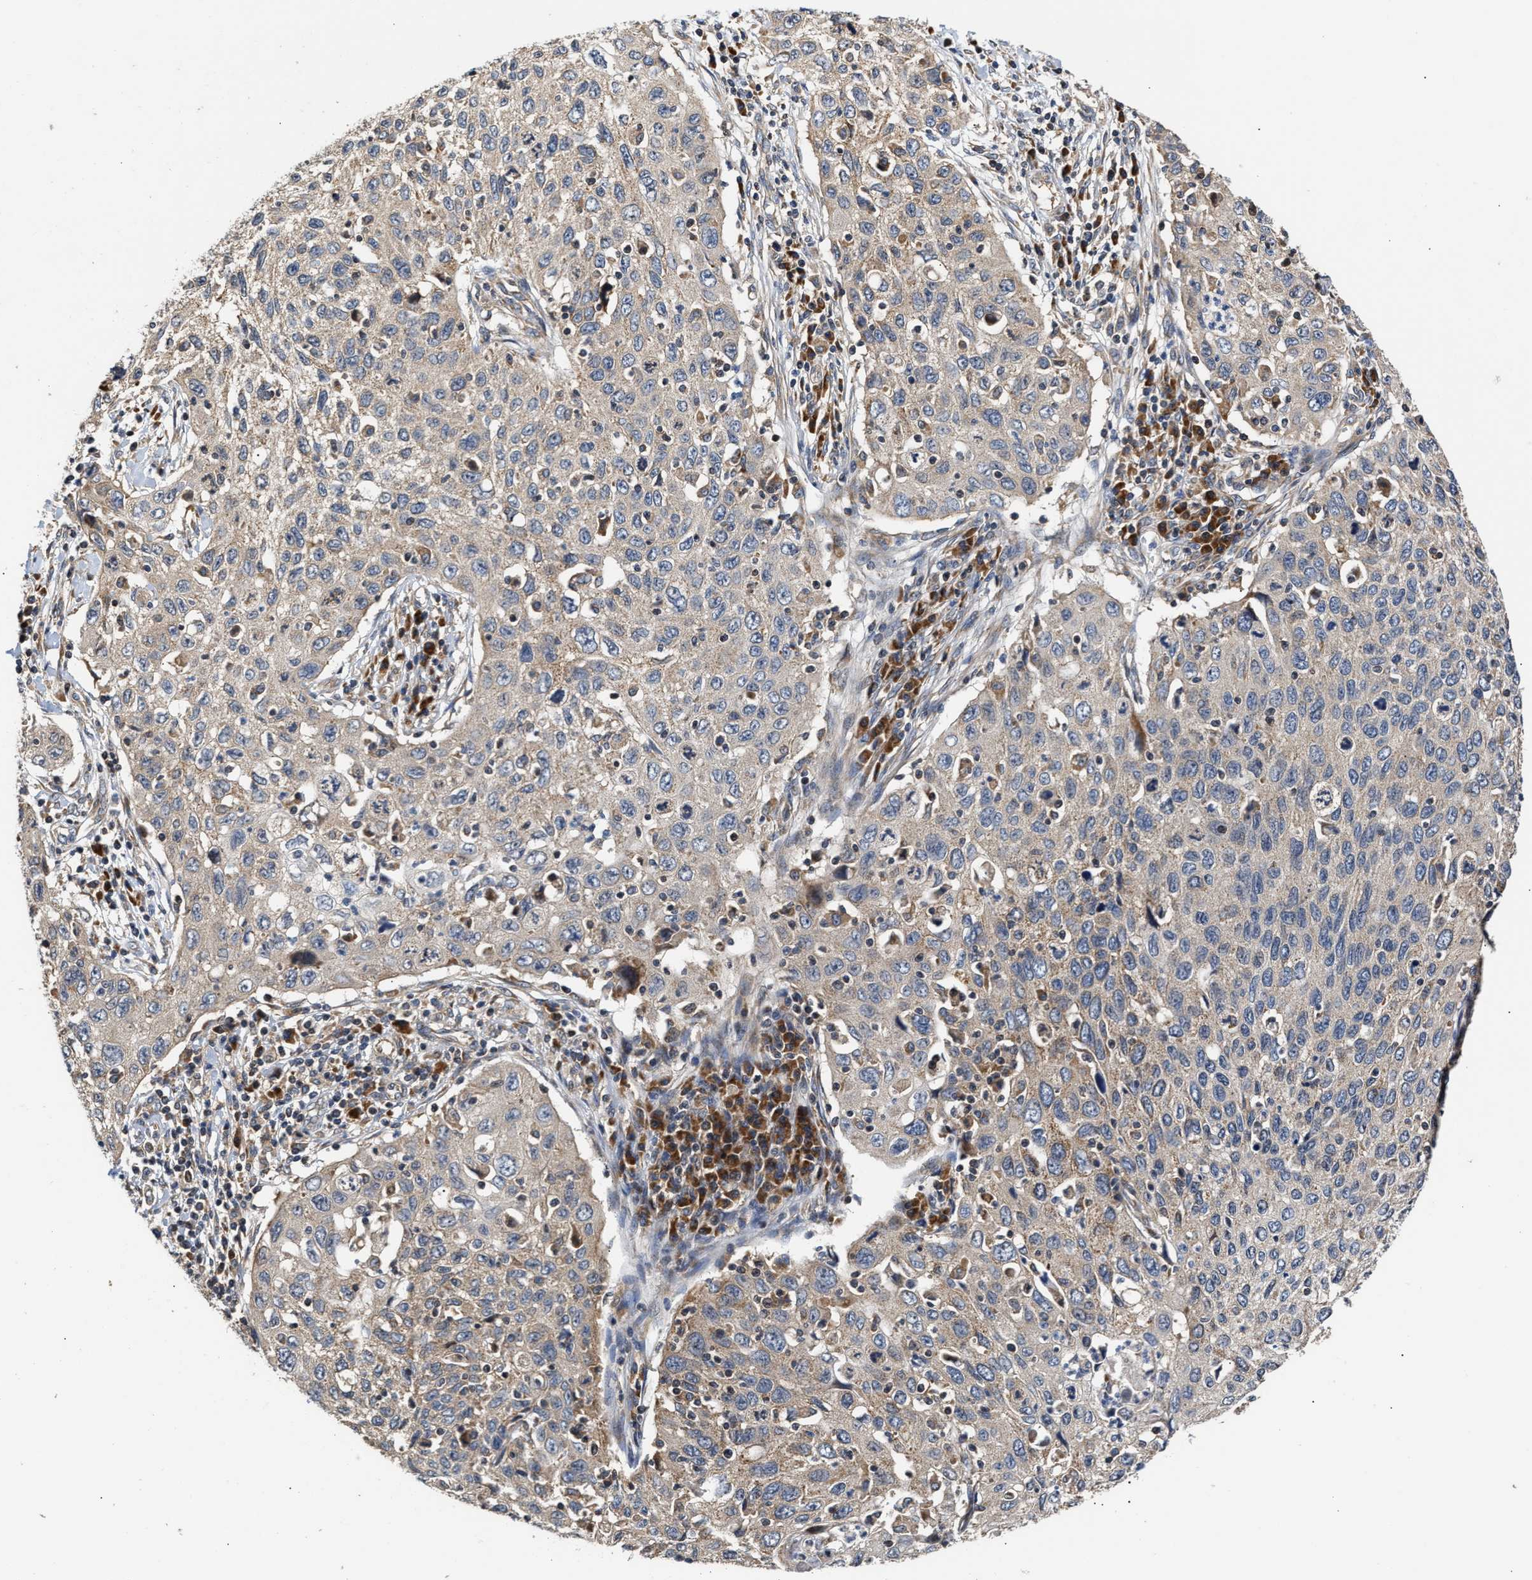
{"staining": {"intensity": "weak", "quantity": "25%-75%", "location": "cytoplasmic/membranous"}, "tissue": "cervical cancer", "cell_type": "Tumor cells", "image_type": "cancer", "snomed": [{"axis": "morphology", "description": "Squamous cell carcinoma, NOS"}, {"axis": "topography", "description": "Cervix"}], "caption": "The immunohistochemical stain labels weak cytoplasmic/membranous staining in tumor cells of cervical squamous cell carcinoma tissue. (brown staining indicates protein expression, while blue staining denotes nuclei).", "gene": "CLIP2", "patient": {"sex": "female", "age": 53}}